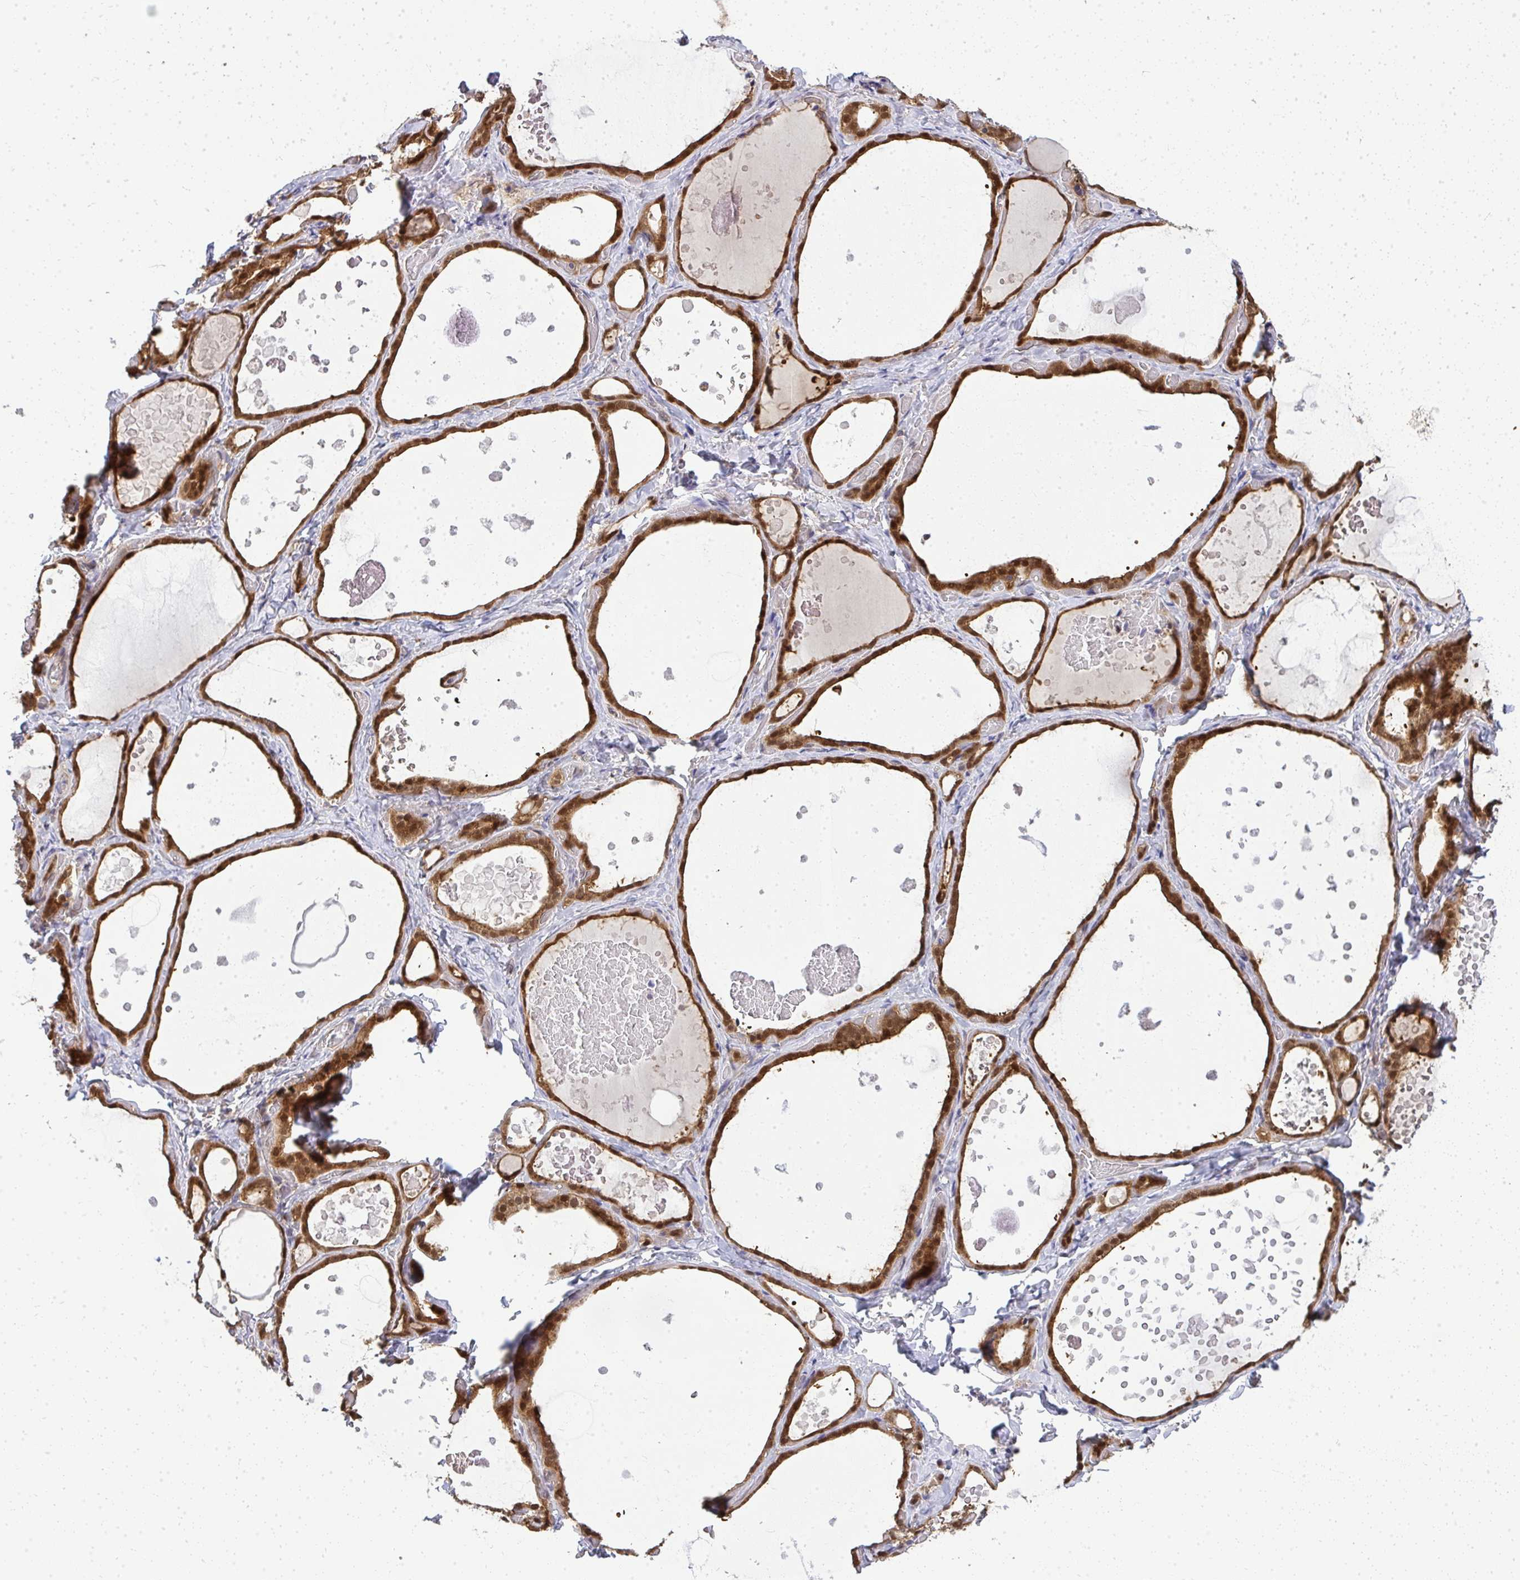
{"staining": {"intensity": "strong", "quantity": ">75%", "location": "cytoplasmic/membranous"}, "tissue": "thyroid gland", "cell_type": "Glandular cells", "image_type": "normal", "snomed": [{"axis": "morphology", "description": "Normal tissue, NOS"}, {"axis": "topography", "description": "Thyroid gland"}], "caption": "Immunohistochemistry (IHC) histopathology image of normal thyroid gland: human thyroid gland stained using immunohistochemistry exhibits high levels of strong protein expression localized specifically in the cytoplasmic/membranous of glandular cells, appearing as a cytoplasmic/membranous brown color.", "gene": "HDHD2", "patient": {"sex": "female", "age": 56}}